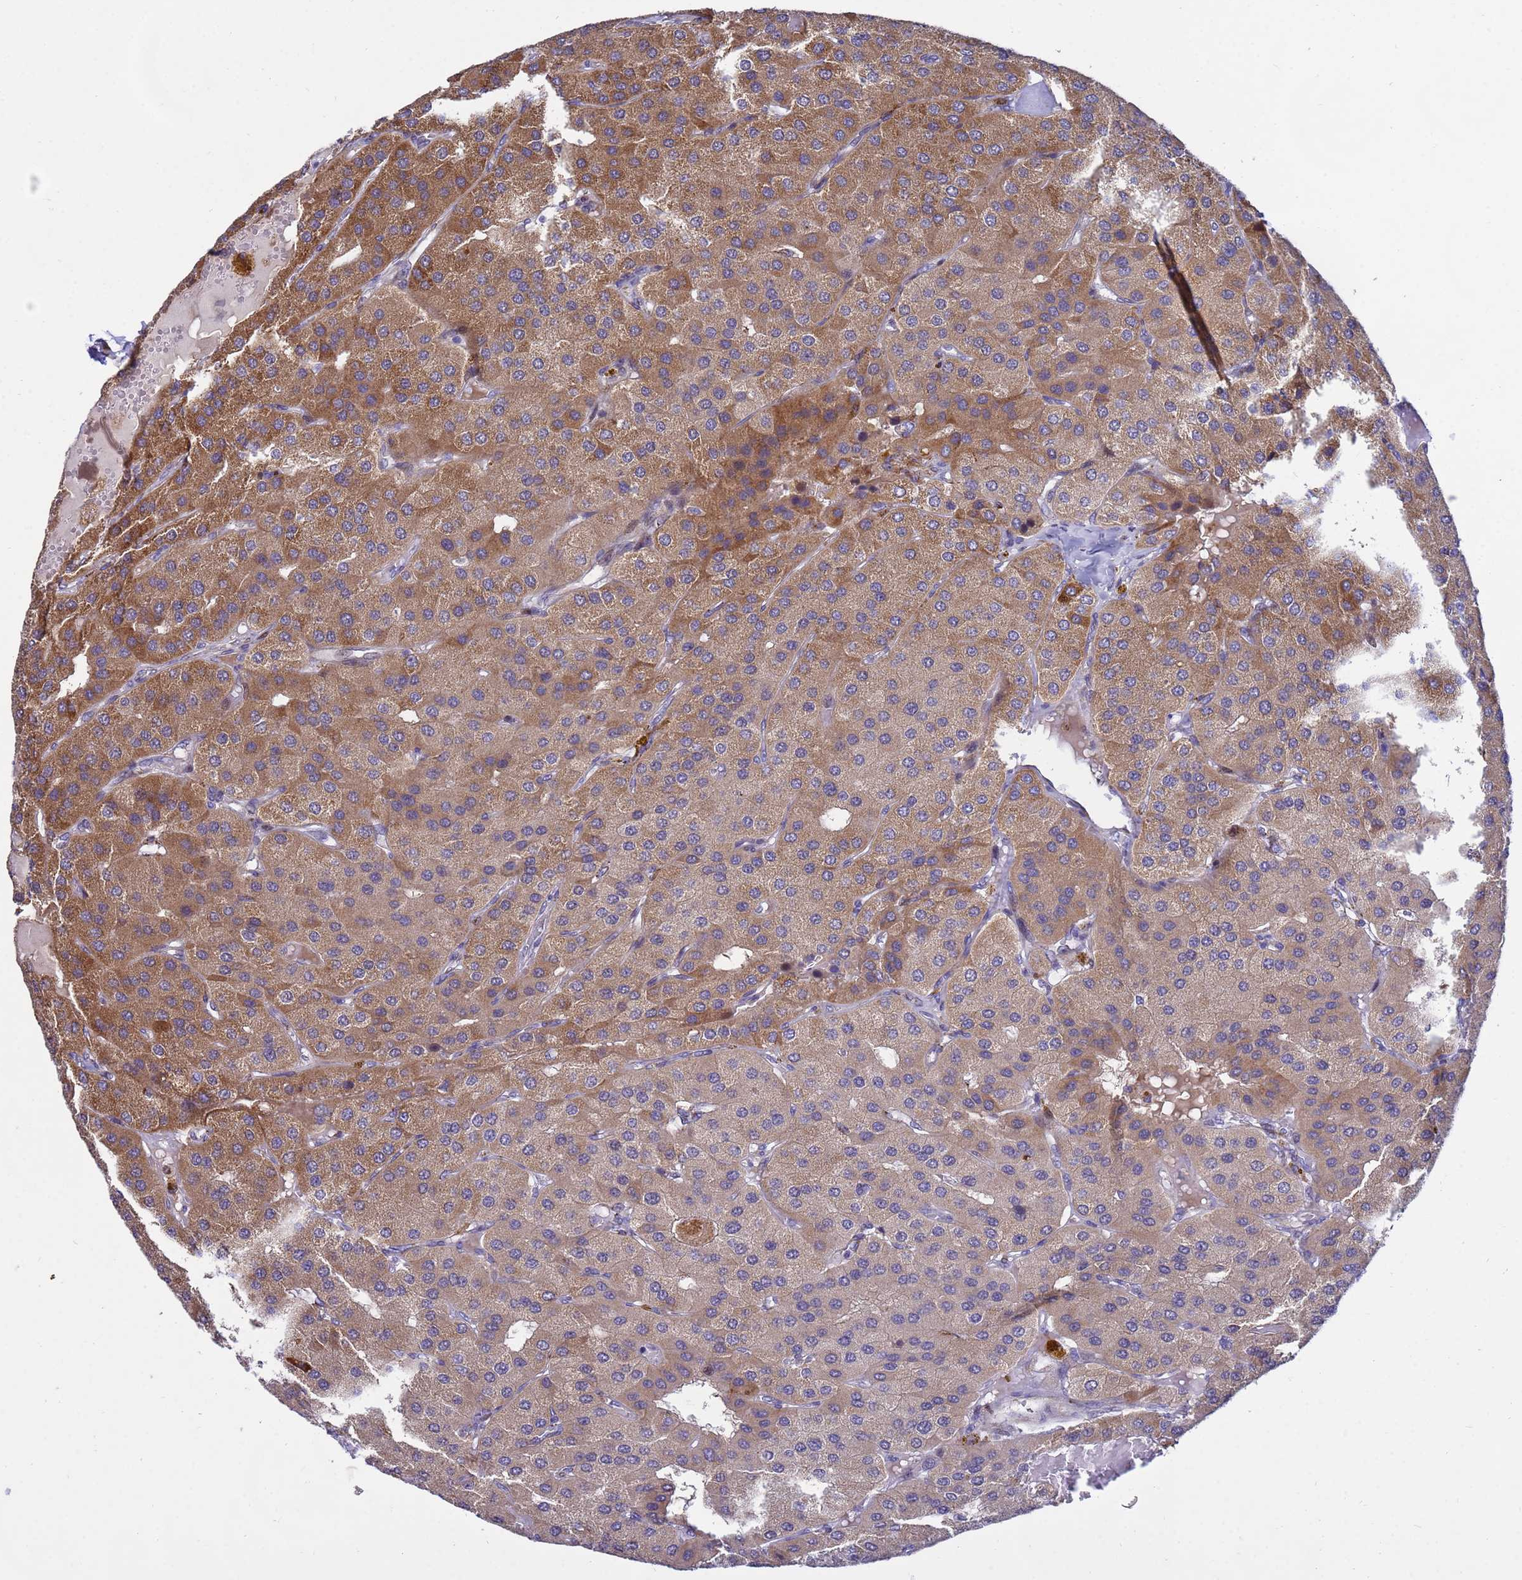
{"staining": {"intensity": "moderate", "quantity": "25%-75%", "location": "cytoplasmic/membranous"}, "tissue": "parathyroid gland", "cell_type": "Glandular cells", "image_type": "normal", "snomed": [{"axis": "morphology", "description": "Normal tissue, NOS"}, {"axis": "morphology", "description": "Adenoma, NOS"}, {"axis": "topography", "description": "Parathyroid gland"}], "caption": "Protein expression analysis of normal parathyroid gland demonstrates moderate cytoplasmic/membranous positivity in about 25%-75% of glandular cells.", "gene": "TUBGCP3", "patient": {"sex": "female", "age": 86}}